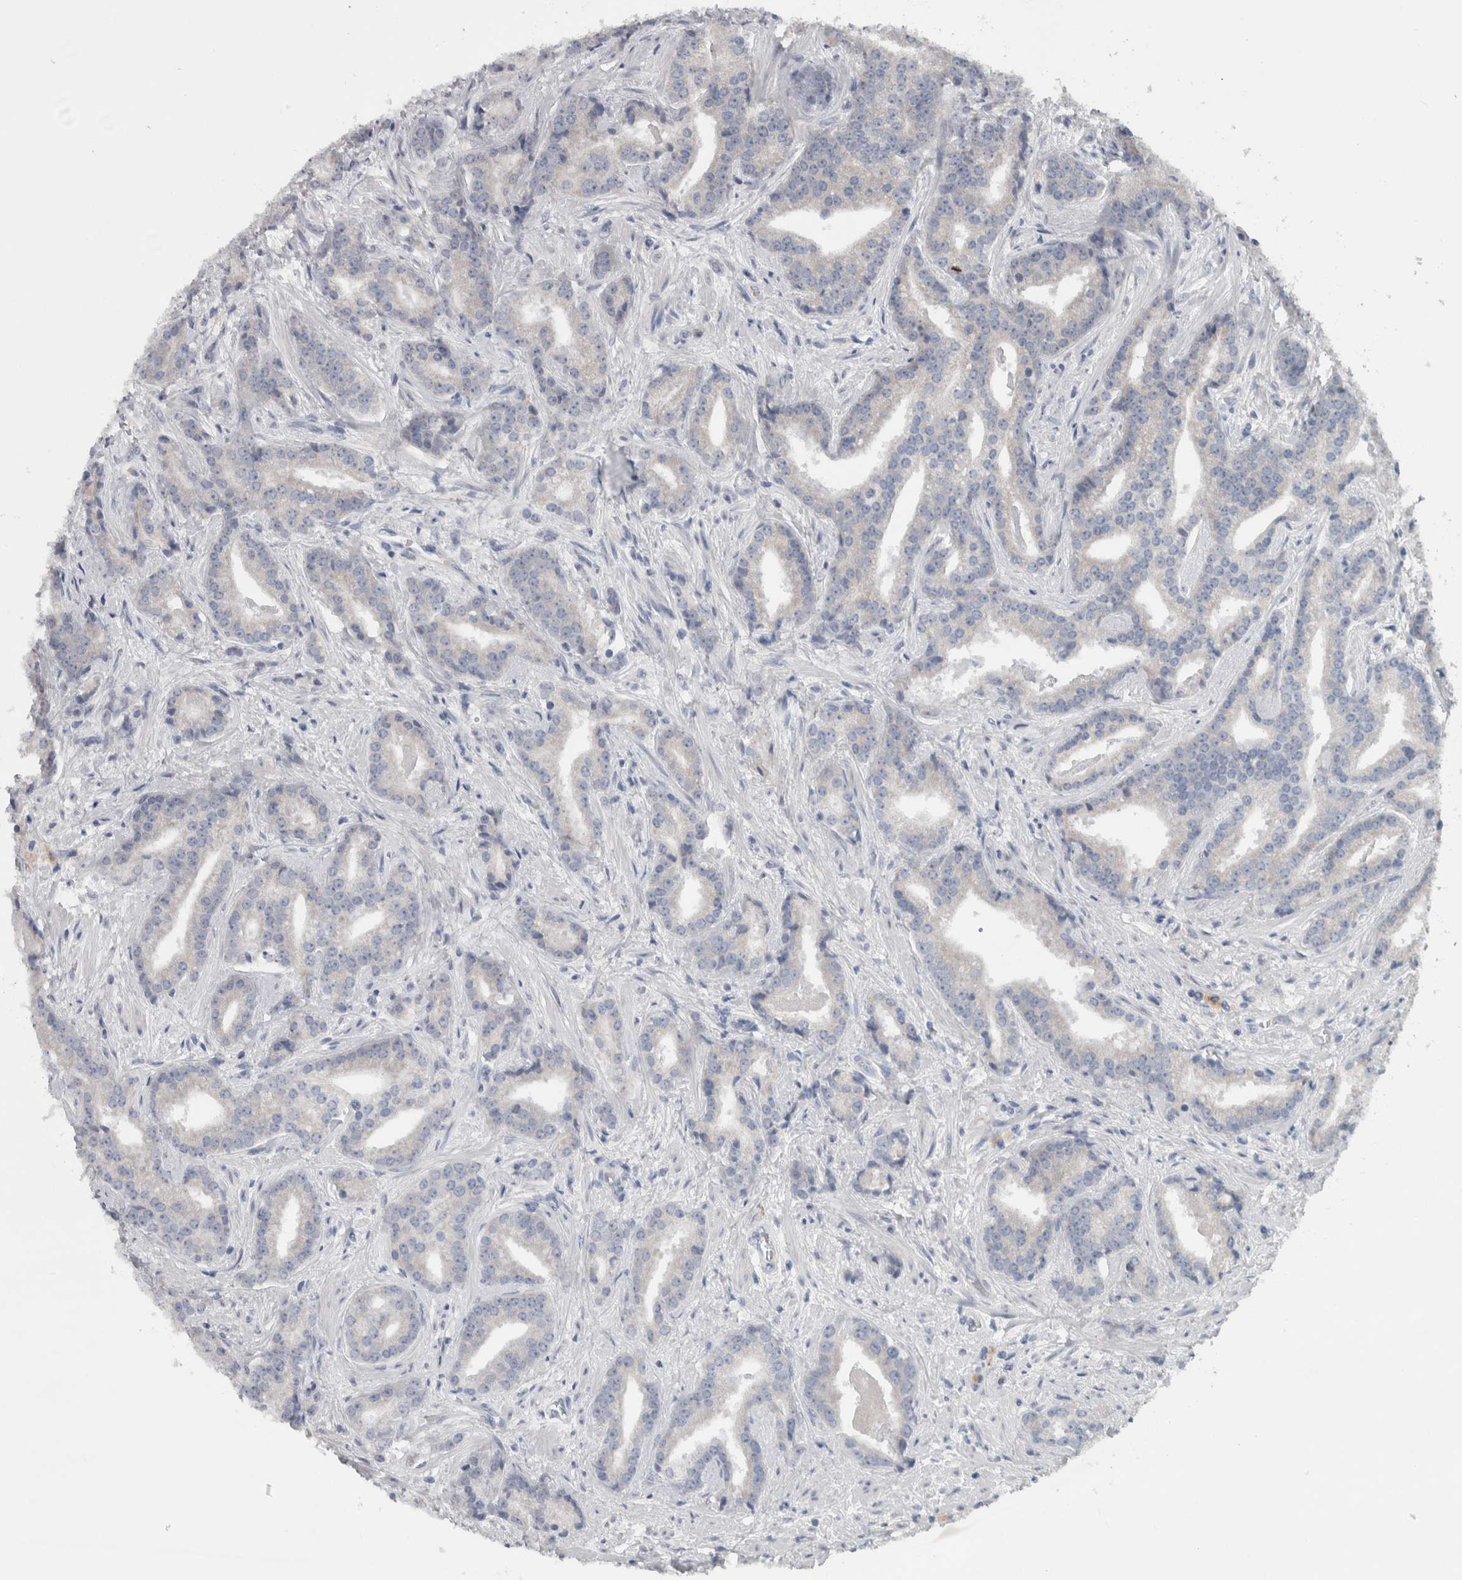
{"staining": {"intensity": "negative", "quantity": "none", "location": "none"}, "tissue": "prostate cancer", "cell_type": "Tumor cells", "image_type": "cancer", "snomed": [{"axis": "morphology", "description": "Adenocarcinoma, Low grade"}, {"axis": "topography", "description": "Prostate"}], "caption": "A photomicrograph of prostate low-grade adenocarcinoma stained for a protein reveals no brown staining in tumor cells.", "gene": "SRP68", "patient": {"sex": "male", "age": 67}}